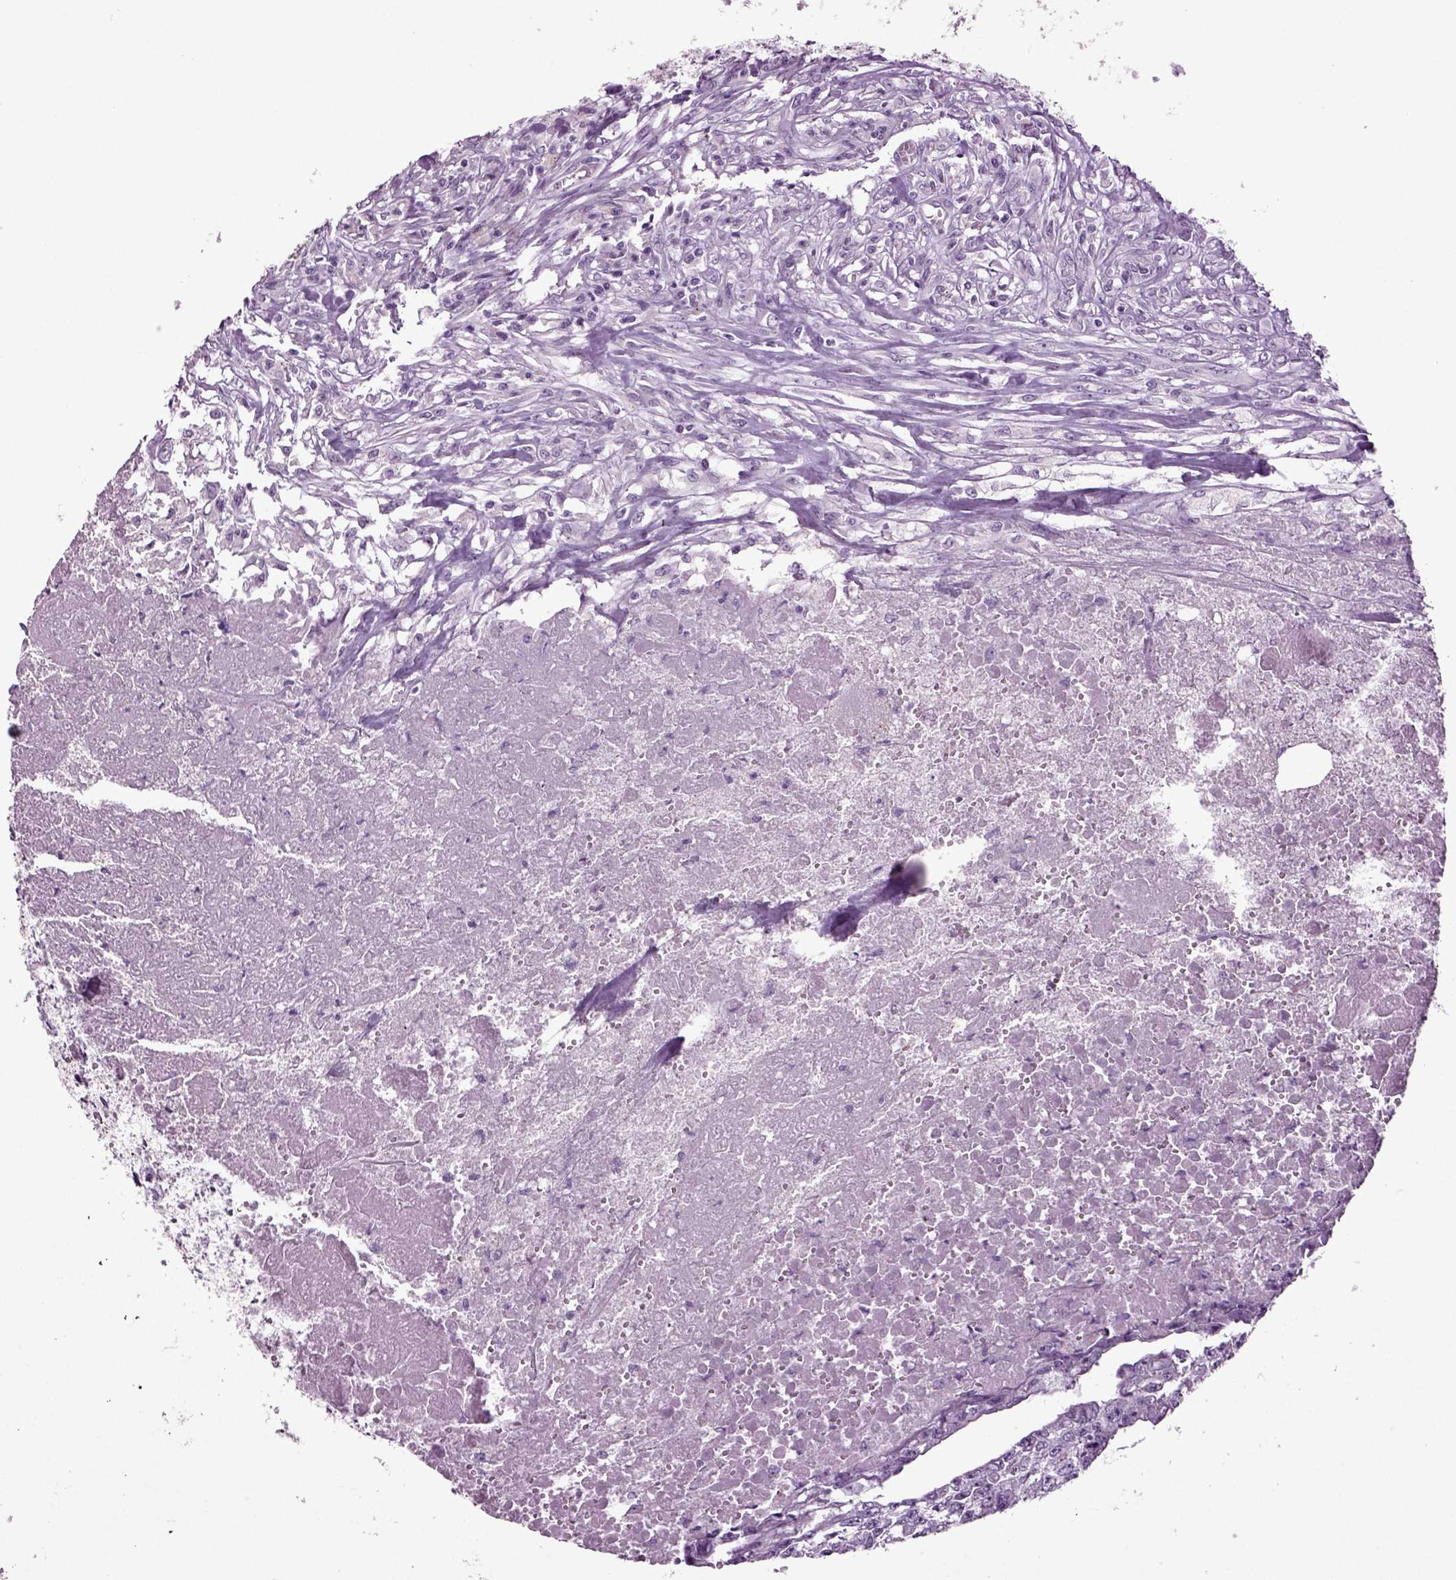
{"staining": {"intensity": "negative", "quantity": "none", "location": "none"}, "tissue": "testis cancer", "cell_type": "Tumor cells", "image_type": "cancer", "snomed": [{"axis": "morphology", "description": "Carcinoma, Embryonal, NOS"}, {"axis": "morphology", "description": "Teratoma, malignant, NOS"}, {"axis": "topography", "description": "Testis"}], "caption": "Immunohistochemistry of human testis cancer demonstrates no expression in tumor cells.", "gene": "SLC17A6", "patient": {"sex": "male", "age": 24}}